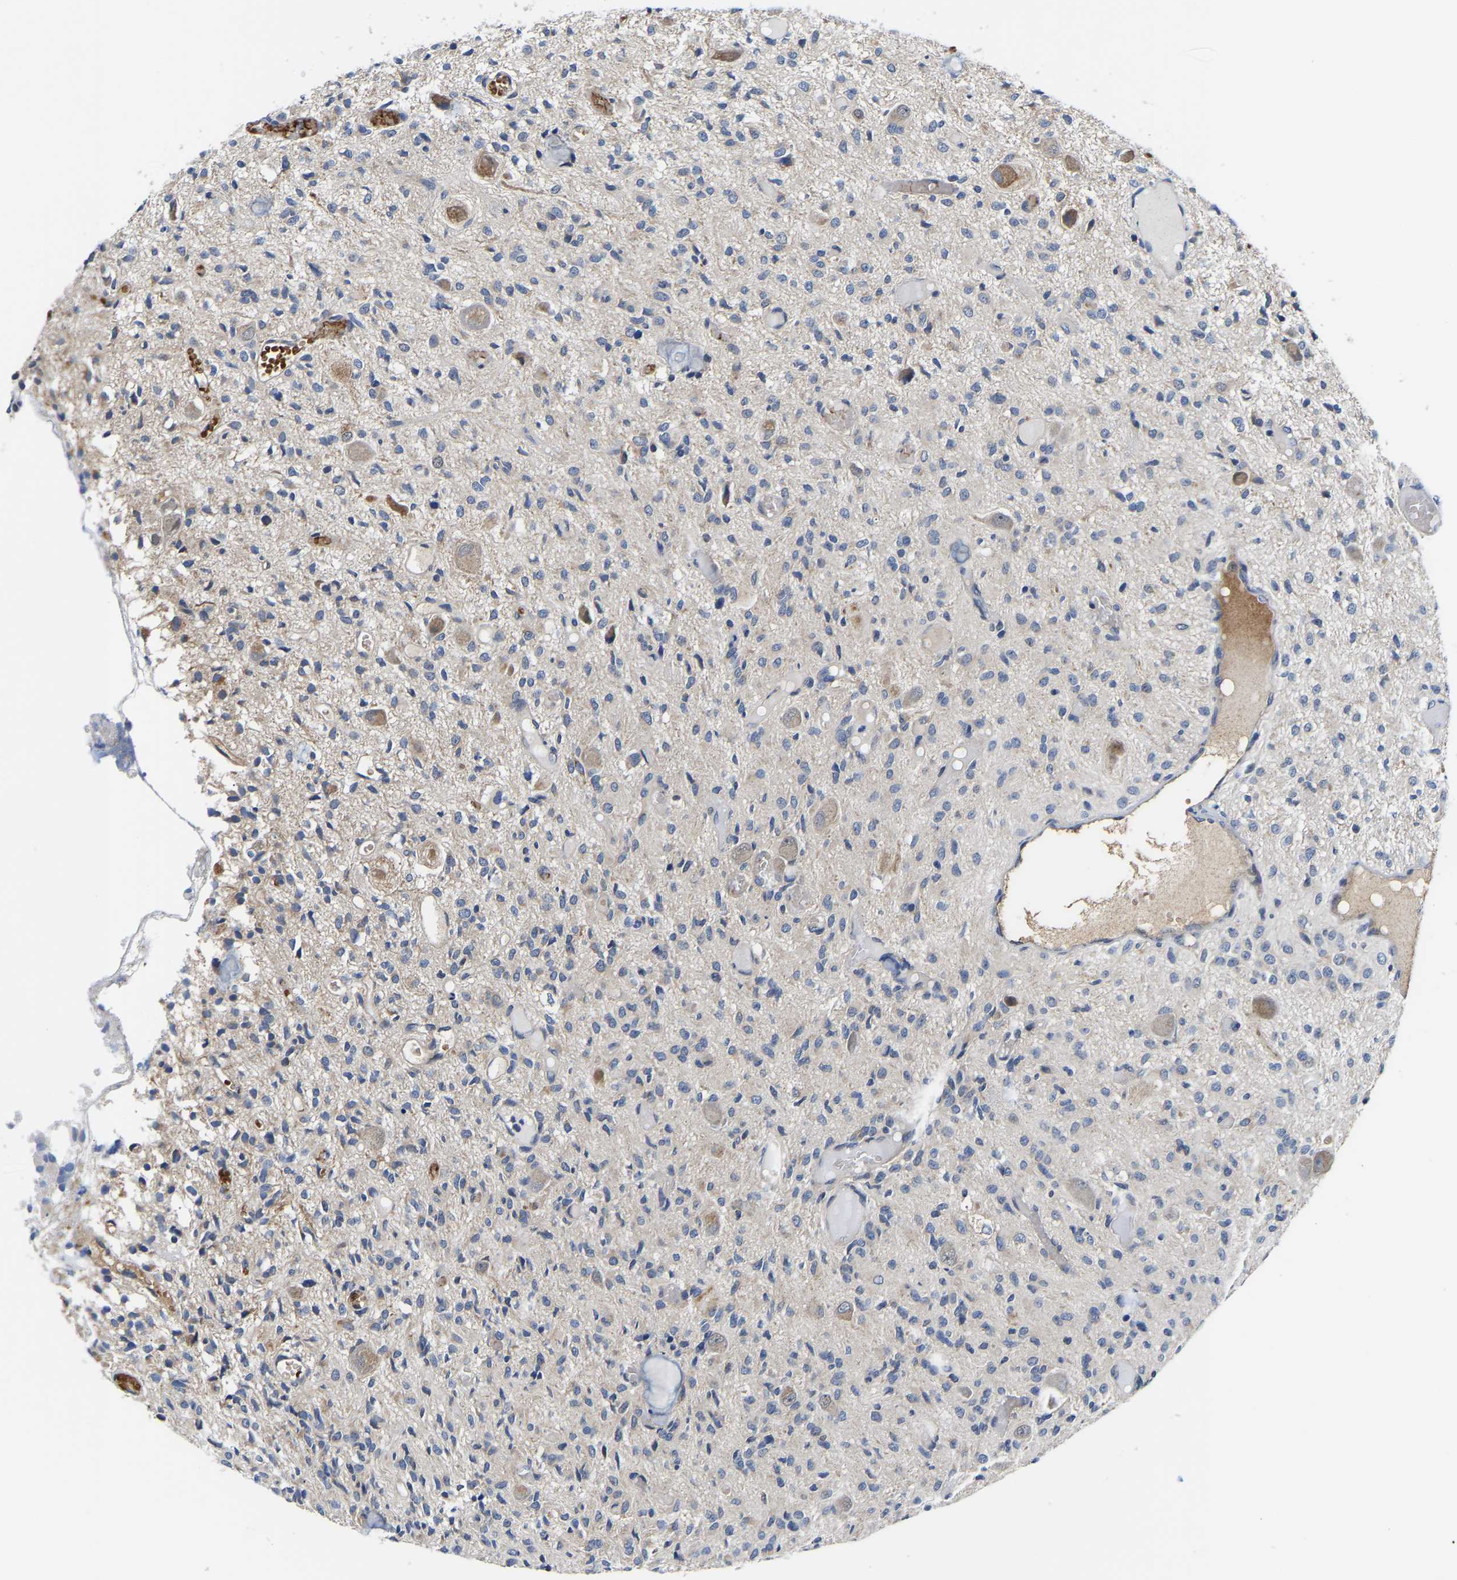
{"staining": {"intensity": "negative", "quantity": "none", "location": "none"}, "tissue": "glioma", "cell_type": "Tumor cells", "image_type": "cancer", "snomed": [{"axis": "morphology", "description": "Glioma, malignant, High grade"}, {"axis": "topography", "description": "Brain"}], "caption": "This is an immunohistochemistry (IHC) image of malignant high-grade glioma. There is no positivity in tumor cells.", "gene": "RINT1", "patient": {"sex": "female", "age": 59}}